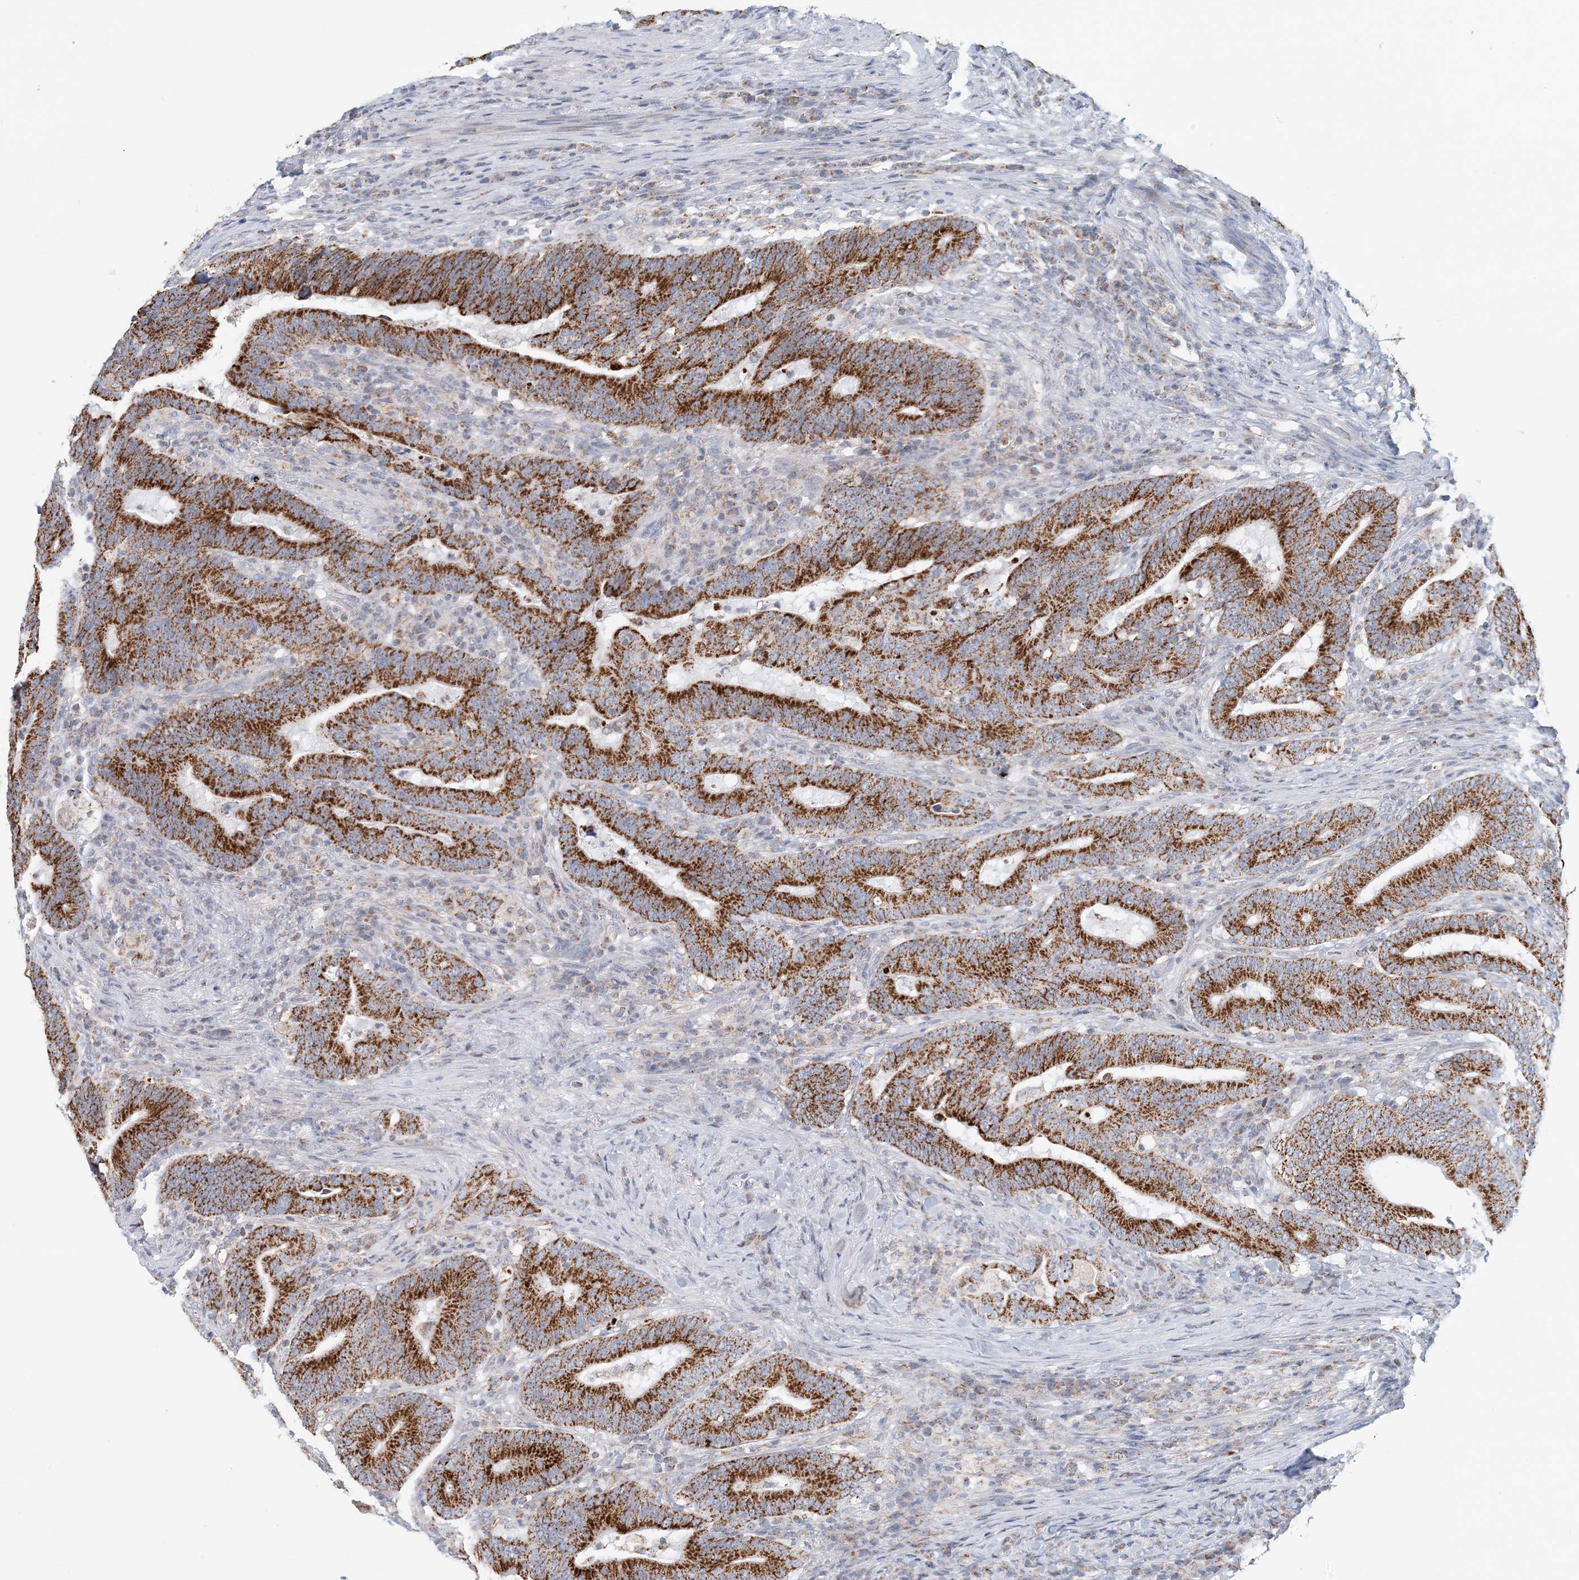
{"staining": {"intensity": "strong", "quantity": ">75%", "location": "cytoplasmic/membranous"}, "tissue": "colorectal cancer", "cell_type": "Tumor cells", "image_type": "cancer", "snomed": [{"axis": "morphology", "description": "Normal tissue, NOS"}, {"axis": "morphology", "description": "Adenocarcinoma, NOS"}, {"axis": "topography", "description": "Colon"}], "caption": "High-power microscopy captured an immunohistochemistry (IHC) histopathology image of adenocarcinoma (colorectal), revealing strong cytoplasmic/membranous staining in approximately >75% of tumor cells.", "gene": "BDH1", "patient": {"sex": "female", "age": 66}}